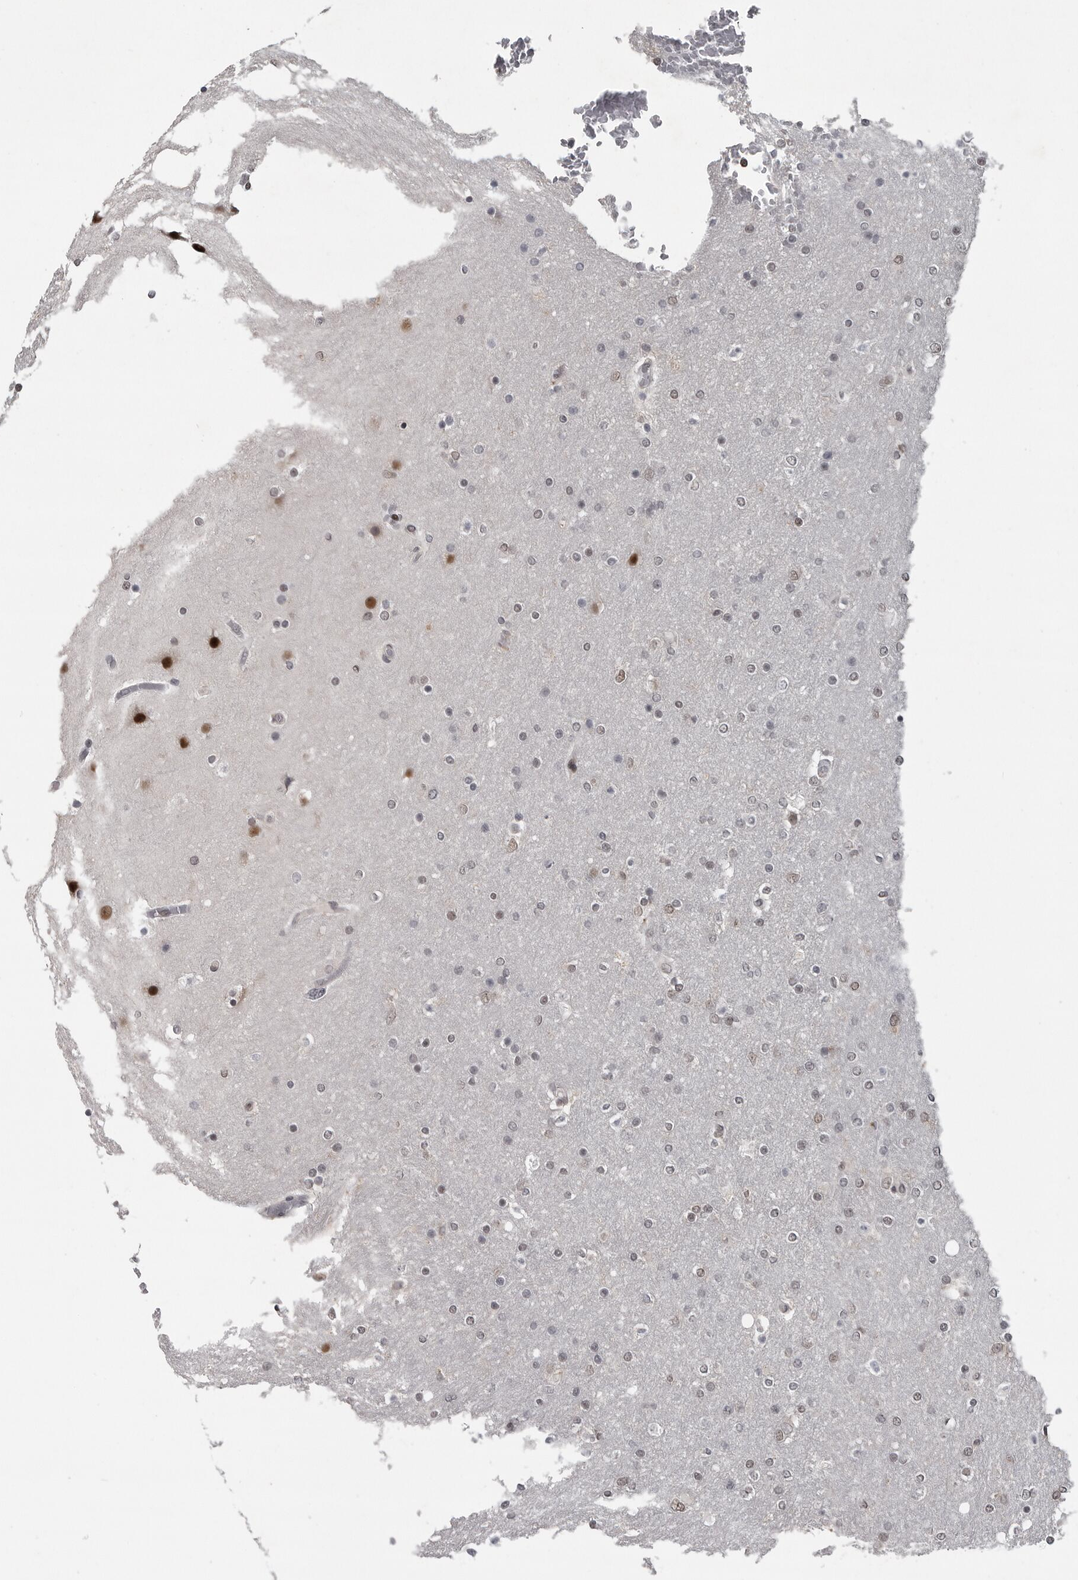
{"staining": {"intensity": "weak", "quantity": "<25%", "location": "nuclear"}, "tissue": "glioma", "cell_type": "Tumor cells", "image_type": "cancer", "snomed": [{"axis": "morphology", "description": "Glioma, malignant, High grade"}, {"axis": "topography", "description": "Cerebral cortex"}], "caption": "Human high-grade glioma (malignant) stained for a protein using immunohistochemistry (IHC) demonstrates no staining in tumor cells.", "gene": "C8orf58", "patient": {"sex": "female", "age": 36}}